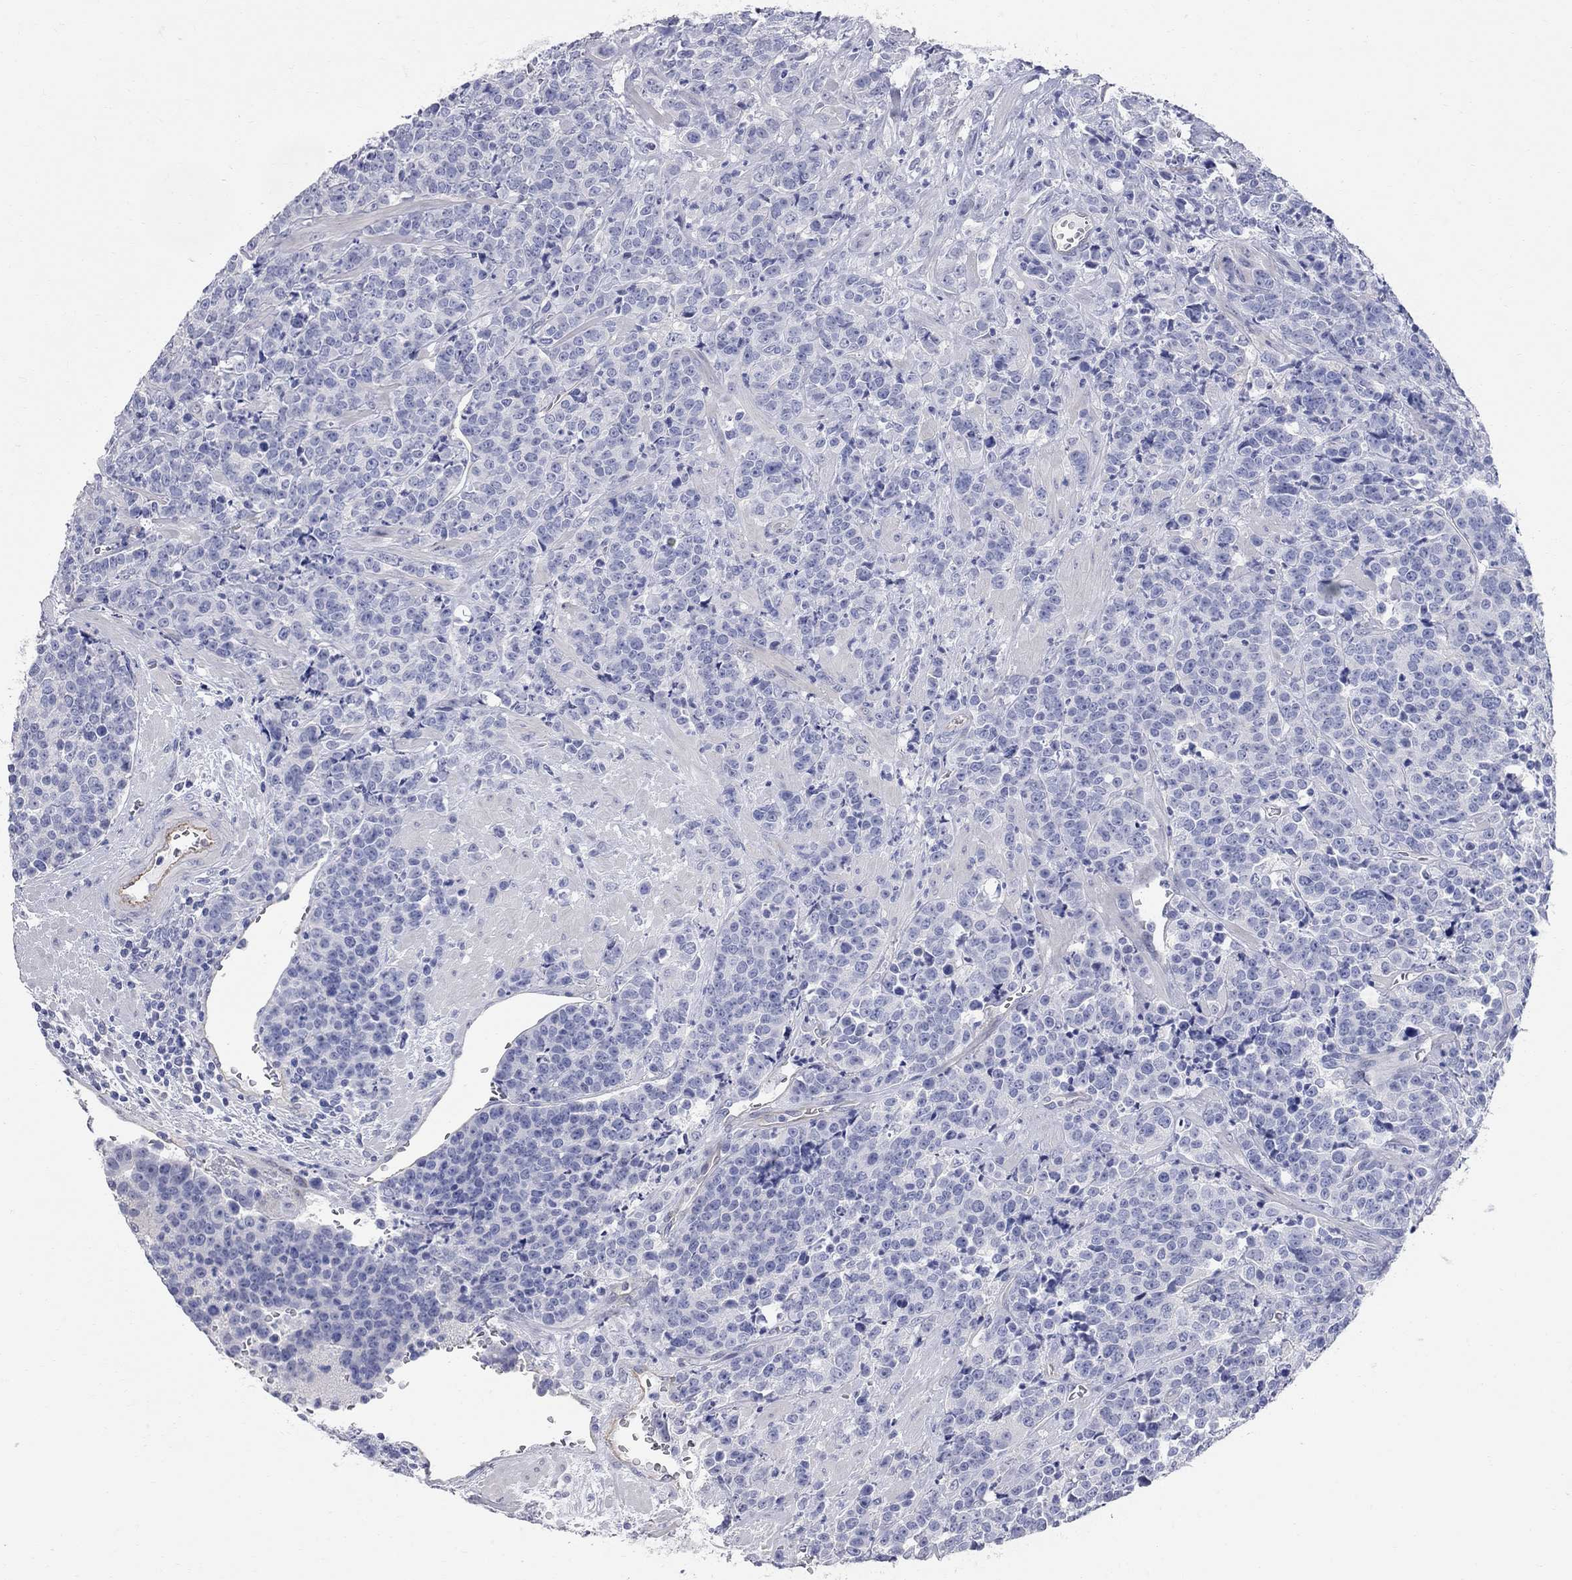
{"staining": {"intensity": "negative", "quantity": "none", "location": "none"}, "tissue": "prostate cancer", "cell_type": "Tumor cells", "image_type": "cancer", "snomed": [{"axis": "morphology", "description": "Adenocarcinoma, NOS"}, {"axis": "topography", "description": "Prostate"}], "caption": "A high-resolution photomicrograph shows immunohistochemistry (IHC) staining of prostate adenocarcinoma, which reveals no significant expression in tumor cells.", "gene": "AOX1", "patient": {"sex": "male", "age": 67}}